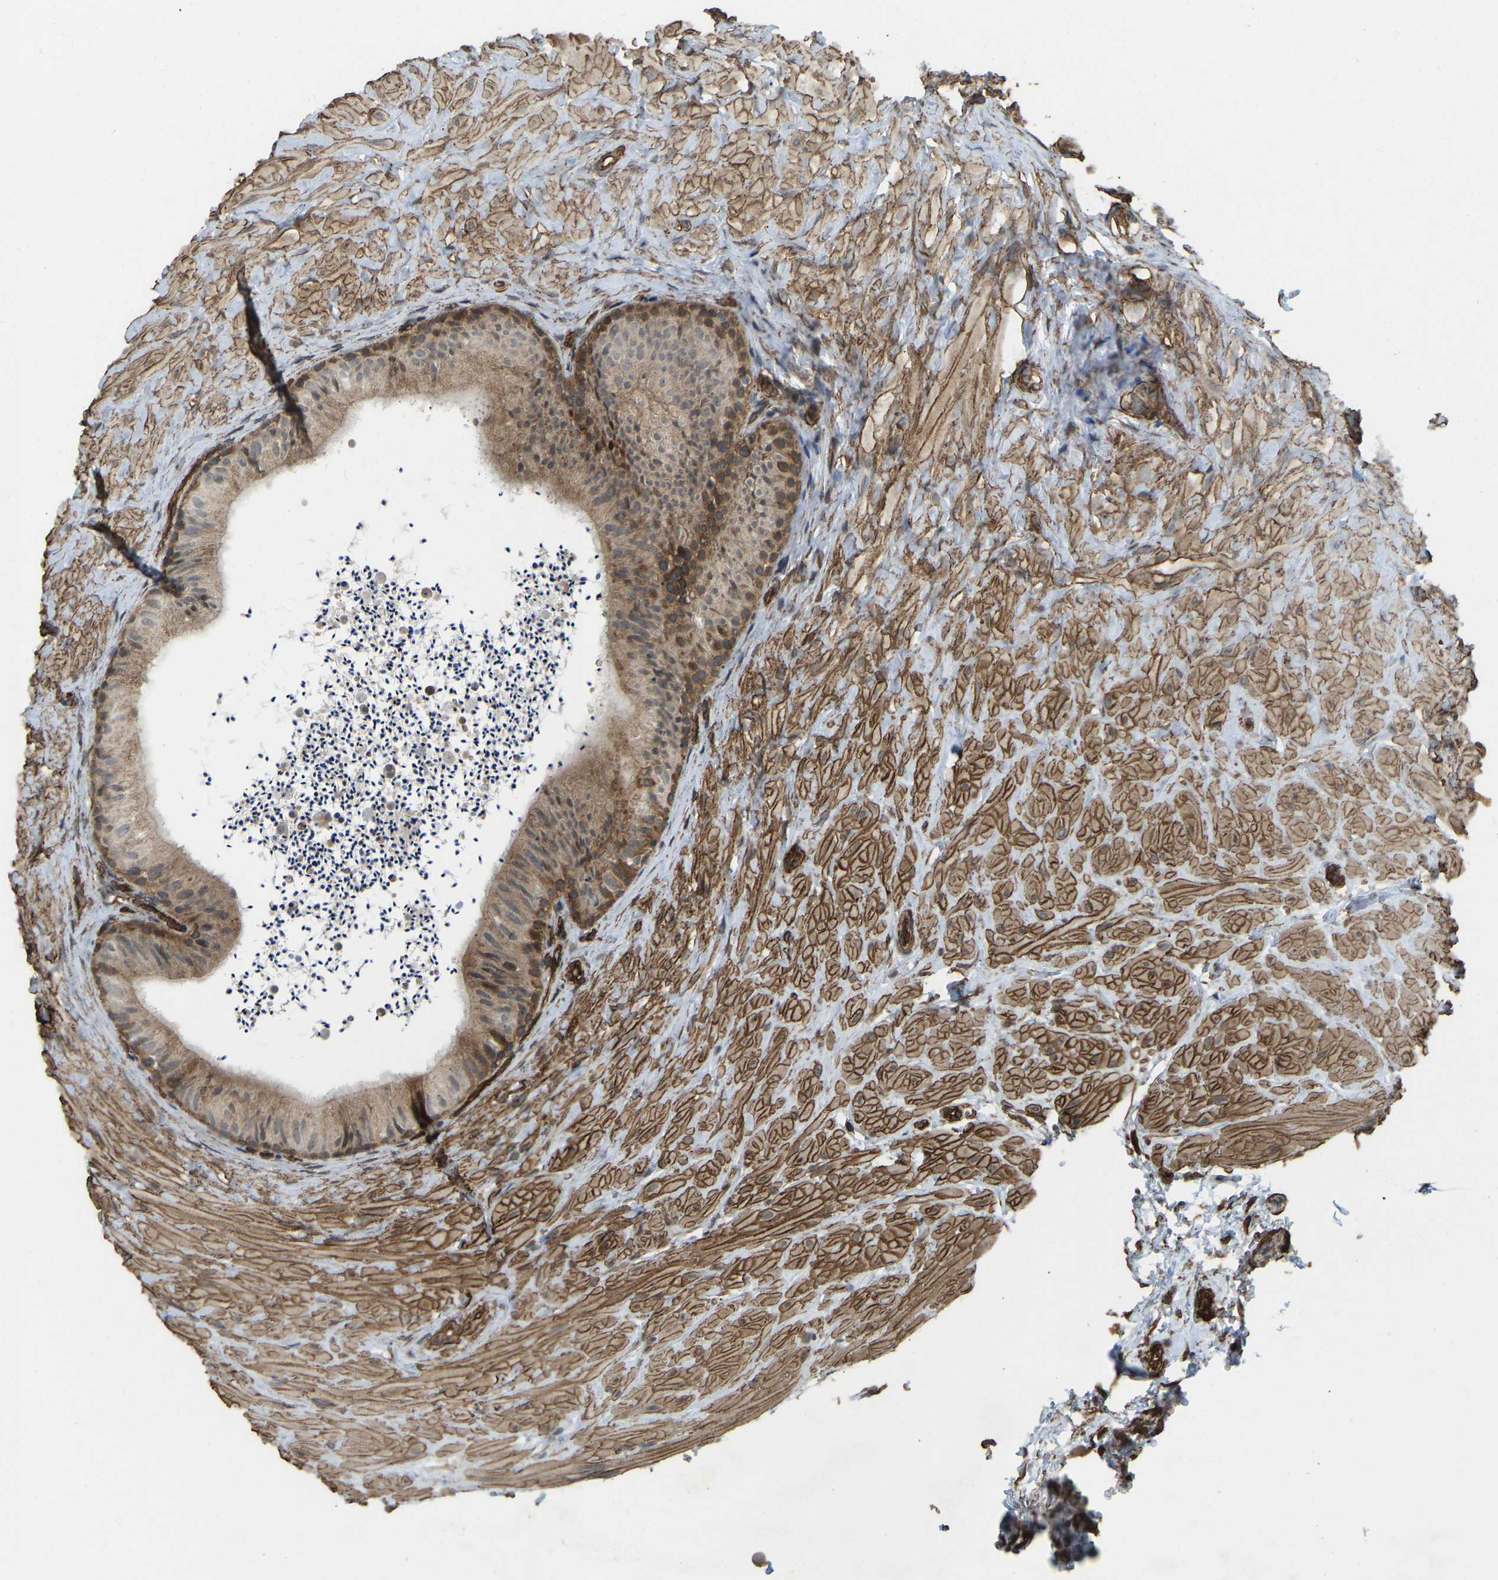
{"staining": {"intensity": "moderate", "quantity": ">75%", "location": "cytoplasmic/membranous"}, "tissue": "epididymis", "cell_type": "Glandular cells", "image_type": "normal", "snomed": [{"axis": "morphology", "description": "Normal tissue, NOS"}, {"axis": "topography", "description": "Epididymis"}], "caption": "A brown stain shows moderate cytoplasmic/membranous staining of a protein in glandular cells of unremarkable epididymis.", "gene": "NMB", "patient": {"sex": "male", "age": 56}}